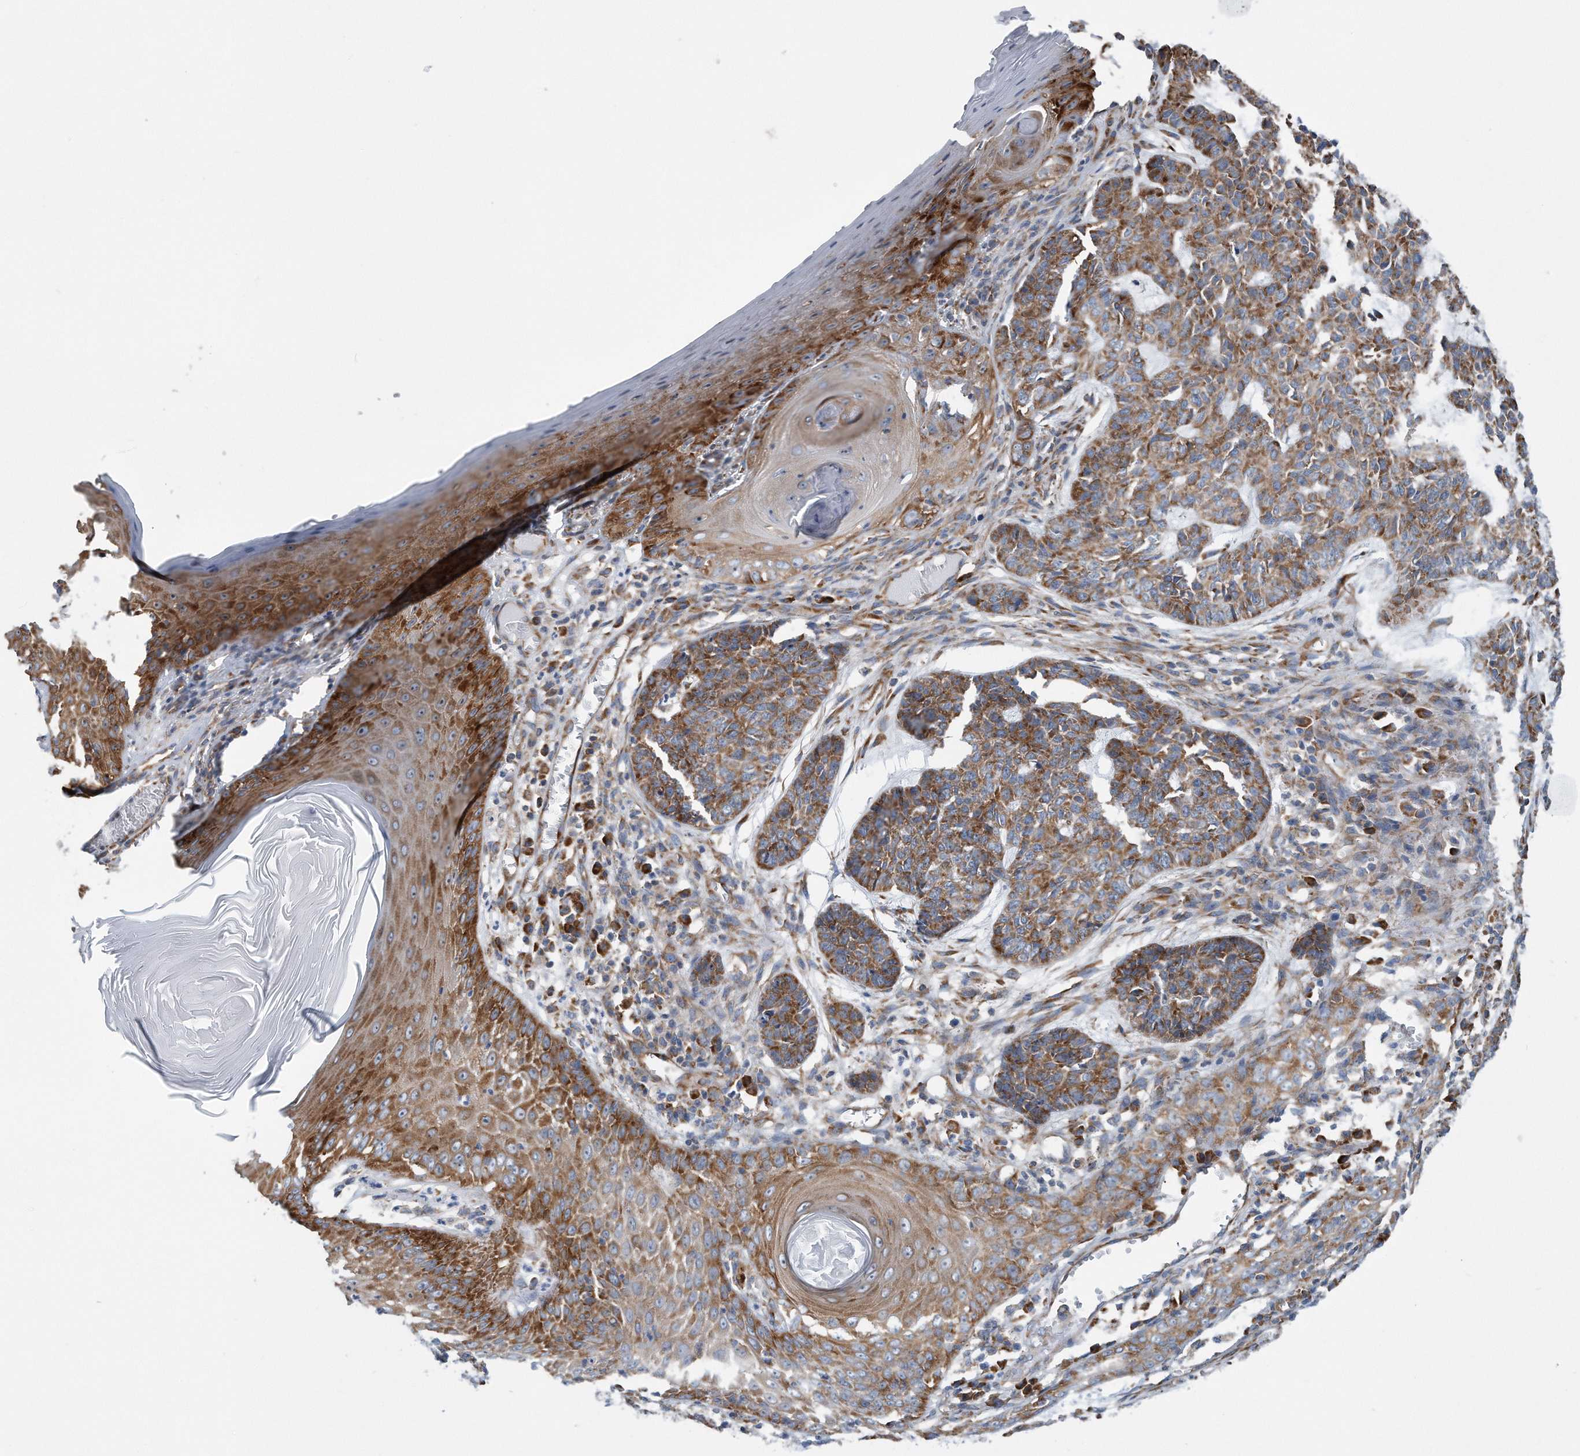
{"staining": {"intensity": "moderate", "quantity": ">75%", "location": "cytoplasmic/membranous"}, "tissue": "skin cancer", "cell_type": "Tumor cells", "image_type": "cancer", "snomed": [{"axis": "morphology", "description": "Basal cell carcinoma"}, {"axis": "topography", "description": "Skin"}], "caption": "Tumor cells show moderate cytoplasmic/membranous expression in approximately >75% of cells in skin basal cell carcinoma. (DAB IHC with brightfield microscopy, high magnification).", "gene": "RPL26L1", "patient": {"sex": "female", "age": 64}}